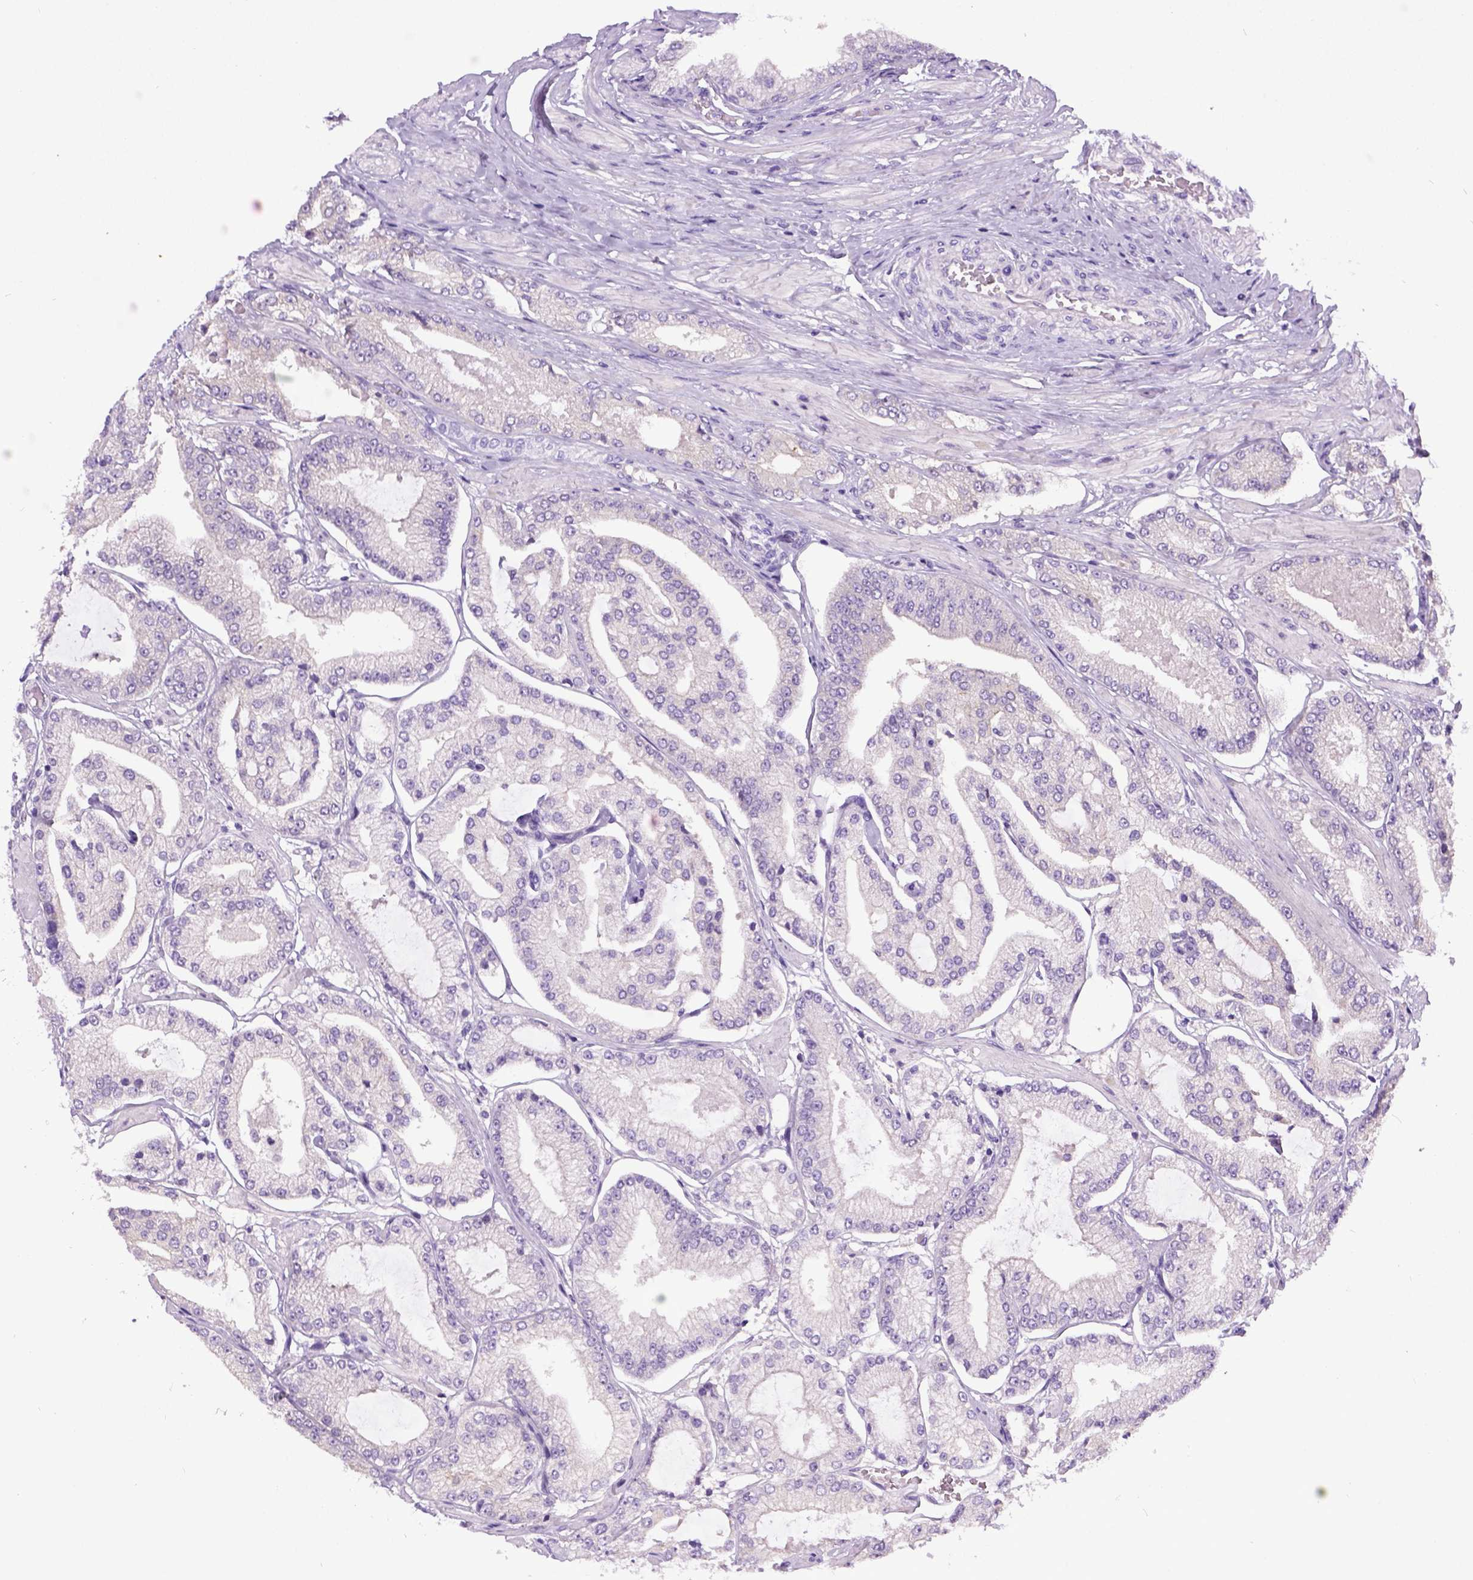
{"staining": {"intensity": "weak", "quantity": "<25%", "location": "cytoplasmic/membranous"}, "tissue": "prostate cancer", "cell_type": "Tumor cells", "image_type": "cancer", "snomed": [{"axis": "morphology", "description": "Adenocarcinoma, Low grade"}, {"axis": "topography", "description": "Prostate"}], "caption": "This histopathology image is of prostate adenocarcinoma (low-grade) stained with immunohistochemistry to label a protein in brown with the nuclei are counter-stained blue. There is no expression in tumor cells. (DAB immunohistochemistry (IHC) visualized using brightfield microscopy, high magnification).", "gene": "NEK5", "patient": {"sex": "male", "age": 55}}